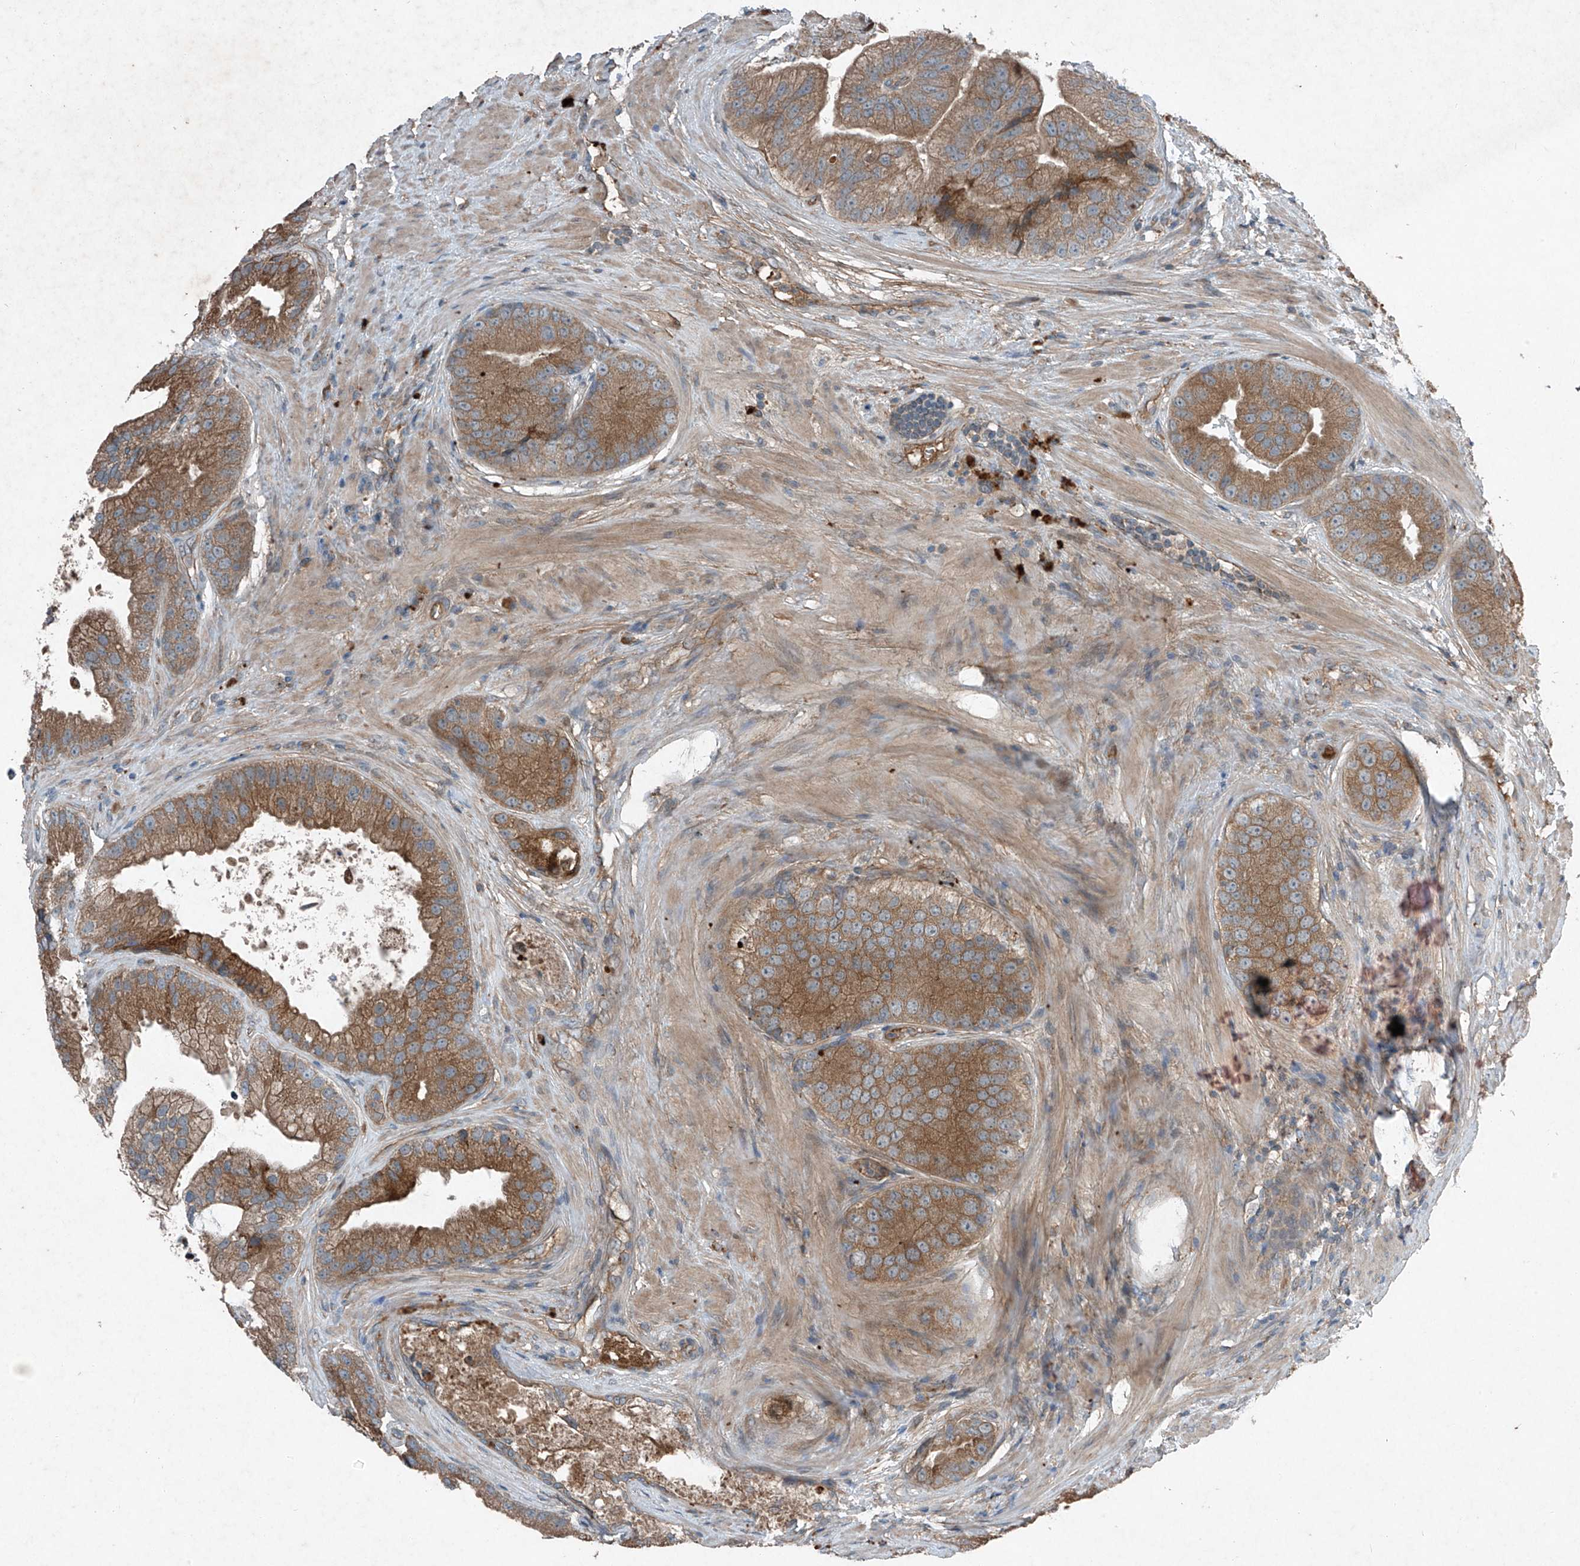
{"staining": {"intensity": "moderate", "quantity": ">75%", "location": "cytoplasmic/membranous"}, "tissue": "prostate cancer", "cell_type": "Tumor cells", "image_type": "cancer", "snomed": [{"axis": "morphology", "description": "Adenocarcinoma, High grade"}, {"axis": "topography", "description": "Prostate"}], "caption": "Immunohistochemistry (IHC) histopathology image of prostate cancer (adenocarcinoma (high-grade)) stained for a protein (brown), which displays medium levels of moderate cytoplasmic/membranous expression in approximately >75% of tumor cells.", "gene": "FOXRED2", "patient": {"sex": "male", "age": 70}}